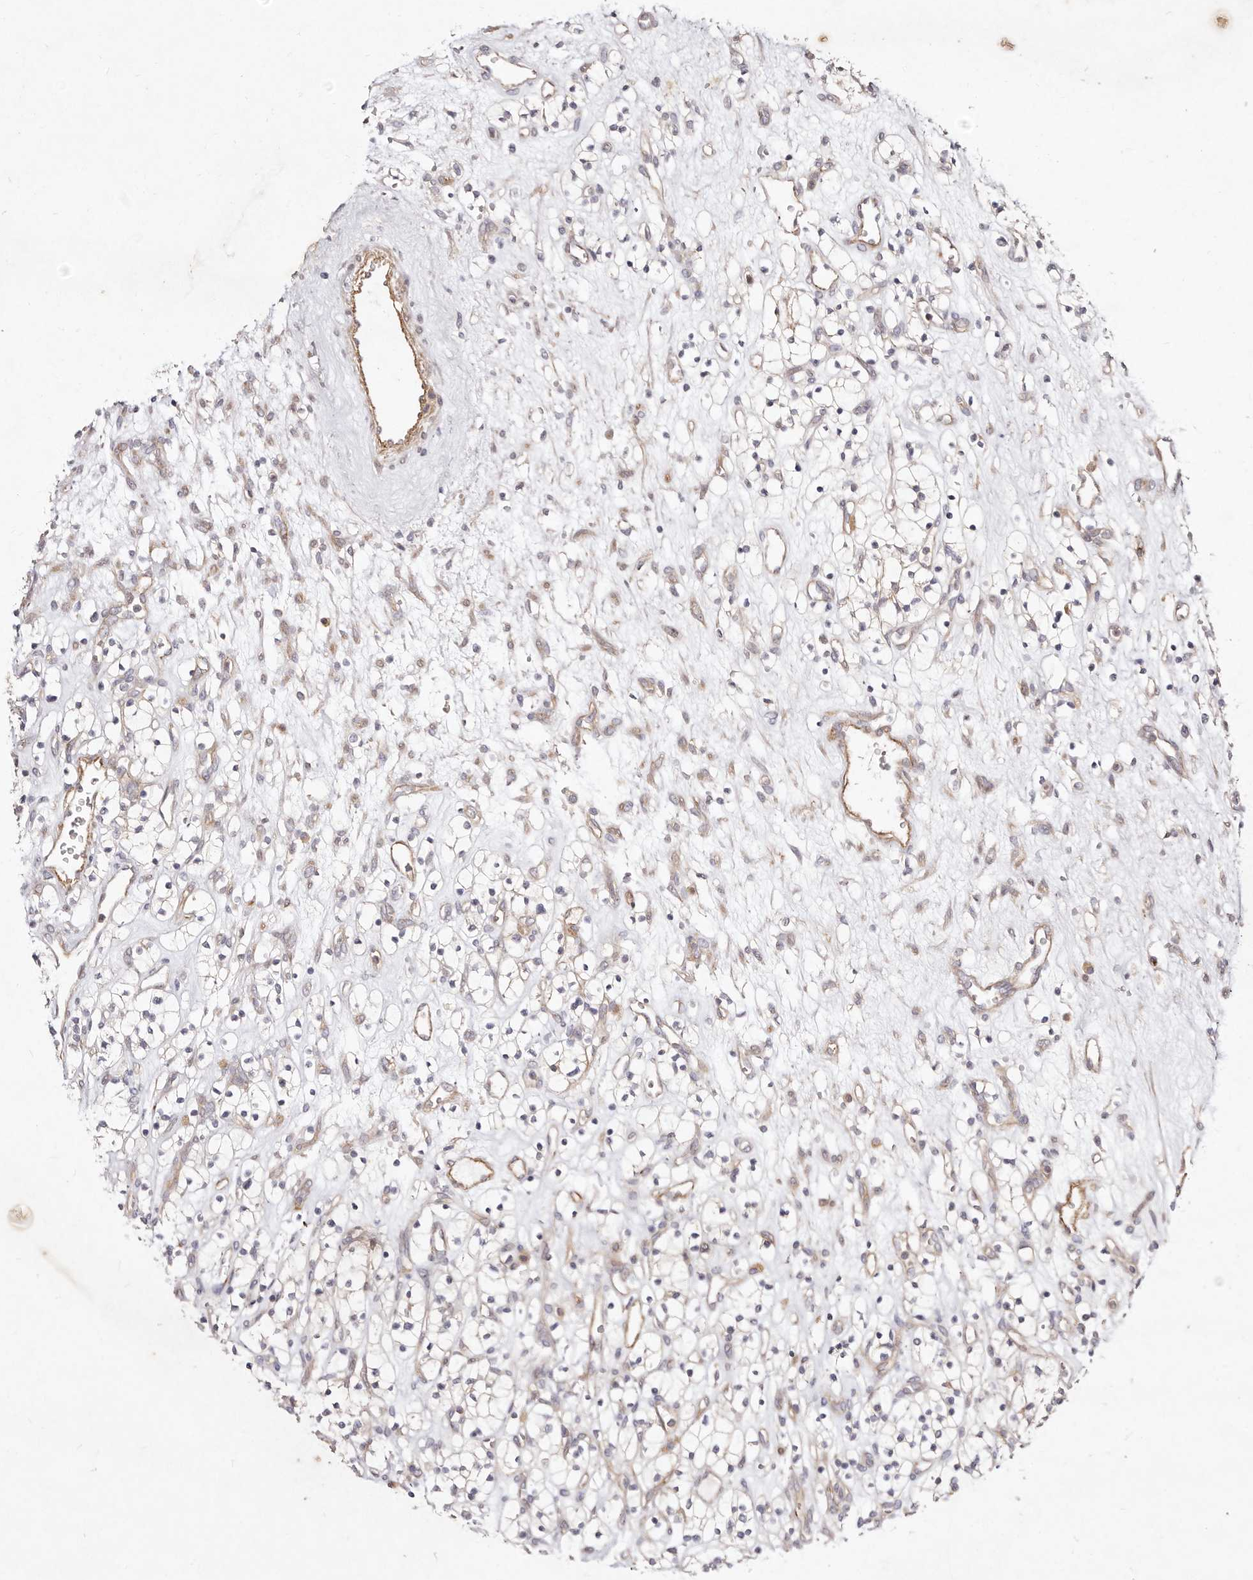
{"staining": {"intensity": "negative", "quantity": "none", "location": "none"}, "tissue": "renal cancer", "cell_type": "Tumor cells", "image_type": "cancer", "snomed": [{"axis": "morphology", "description": "Adenocarcinoma, NOS"}, {"axis": "topography", "description": "Kidney"}], "caption": "Renal adenocarcinoma was stained to show a protein in brown. There is no significant positivity in tumor cells.", "gene": "MTMR11", "patient": {"sex": "female", "age": 57}}